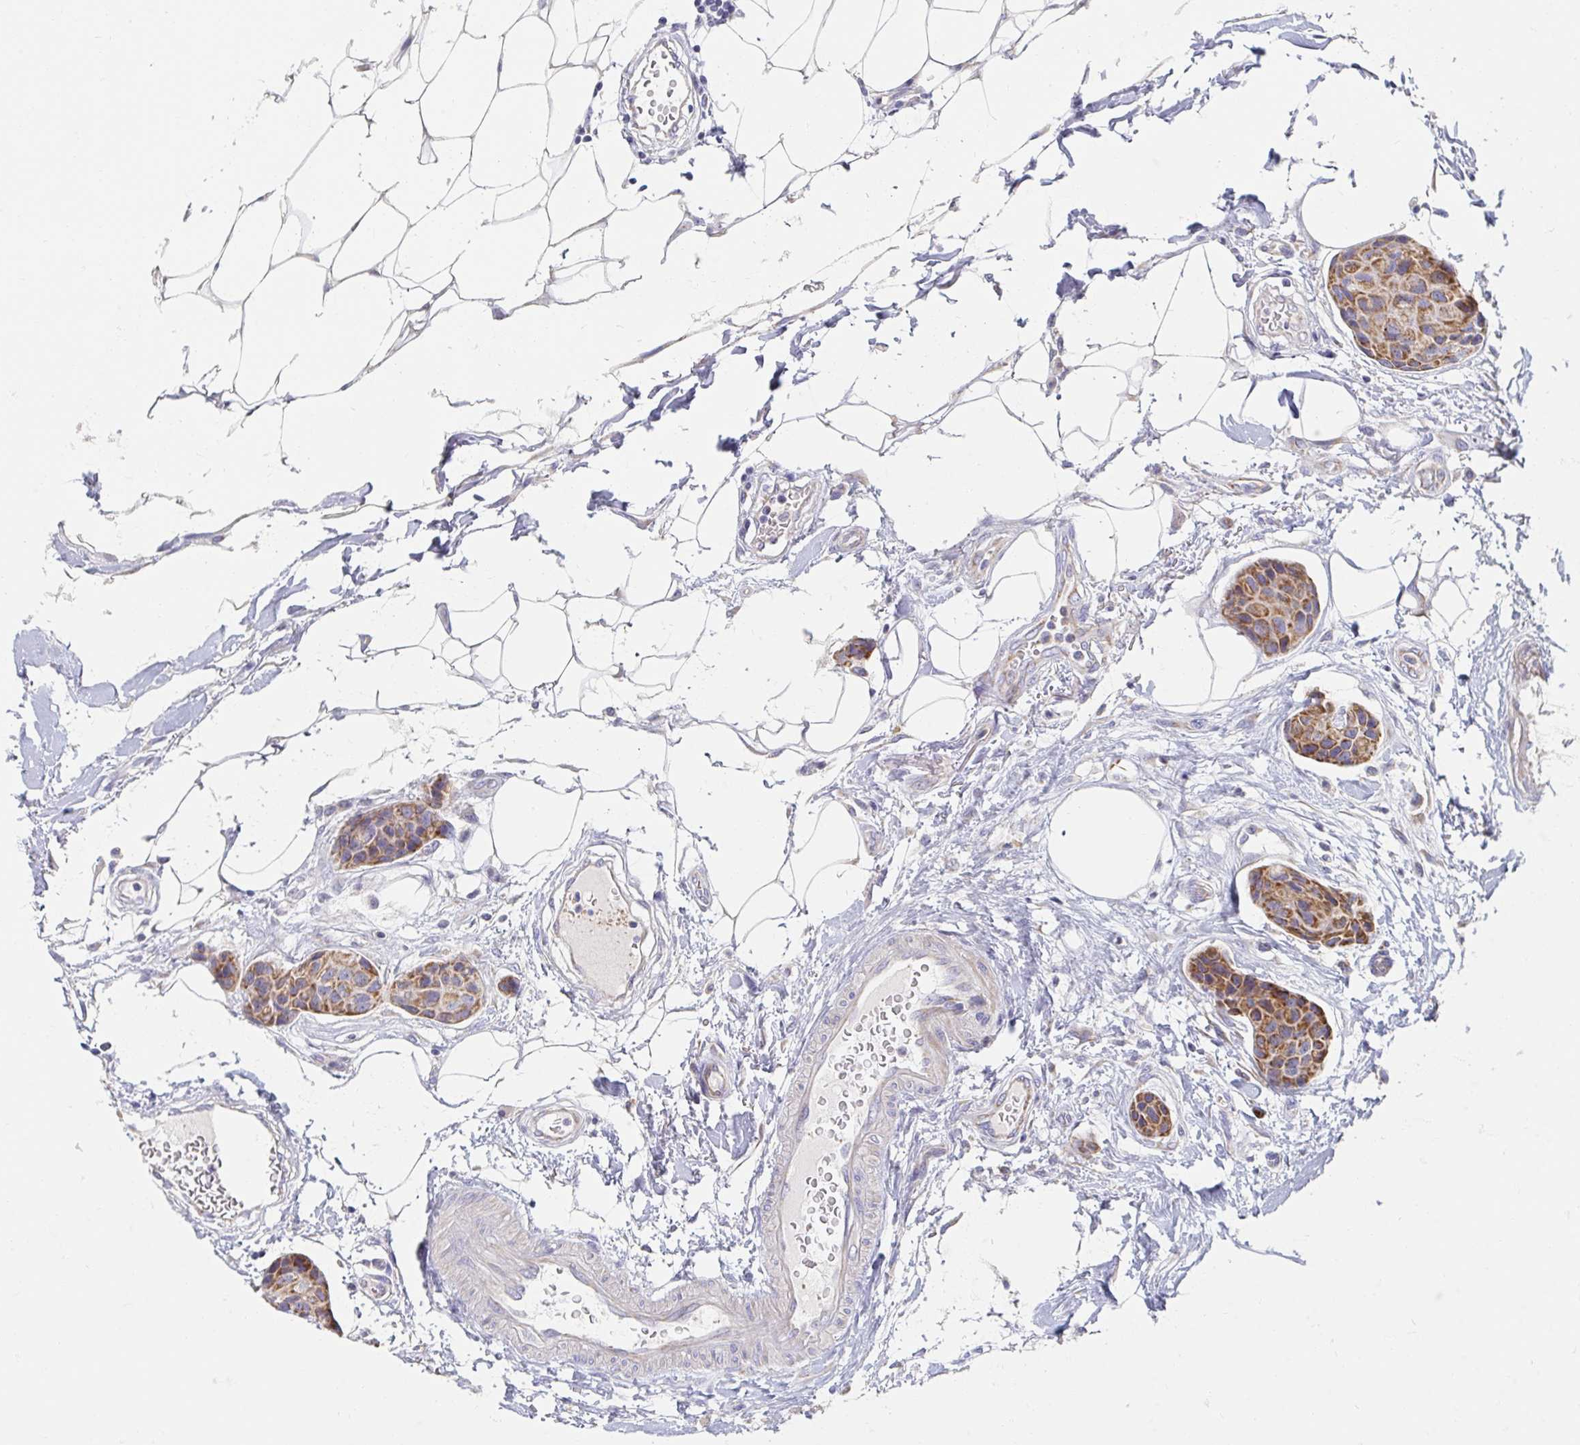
{"staining": {"intensity": "strong", "quantity": ">75%", "location": "cytoplasmic/membranous"}, "tissue": "breast cancer", "cell_type": "Tumor cells", "image_type": "cancer", "snomed": [{"axis": "morphology", "description": "Duct carcinoma"}, {"axis": "topography", "description": "Breast"}, {"axis": "topography", "description": "Lymph node"}], "caption": "IHC (DAB (3,3'-diaminobenzidine)) staining of human intraductal carcinoma (breast) demonstrates strong cytoplasmic/membranous protein staining in about >75% of tumor cells. The staining was performed using DAB (3,3'-diaminobenzidine) to visualize the protein expression in brown, while the nuclei were stained in blue with hematoxylin (Magnification: 20x).", "gene": "MAVS", "patient": {"sex": "female", "age": 80}}